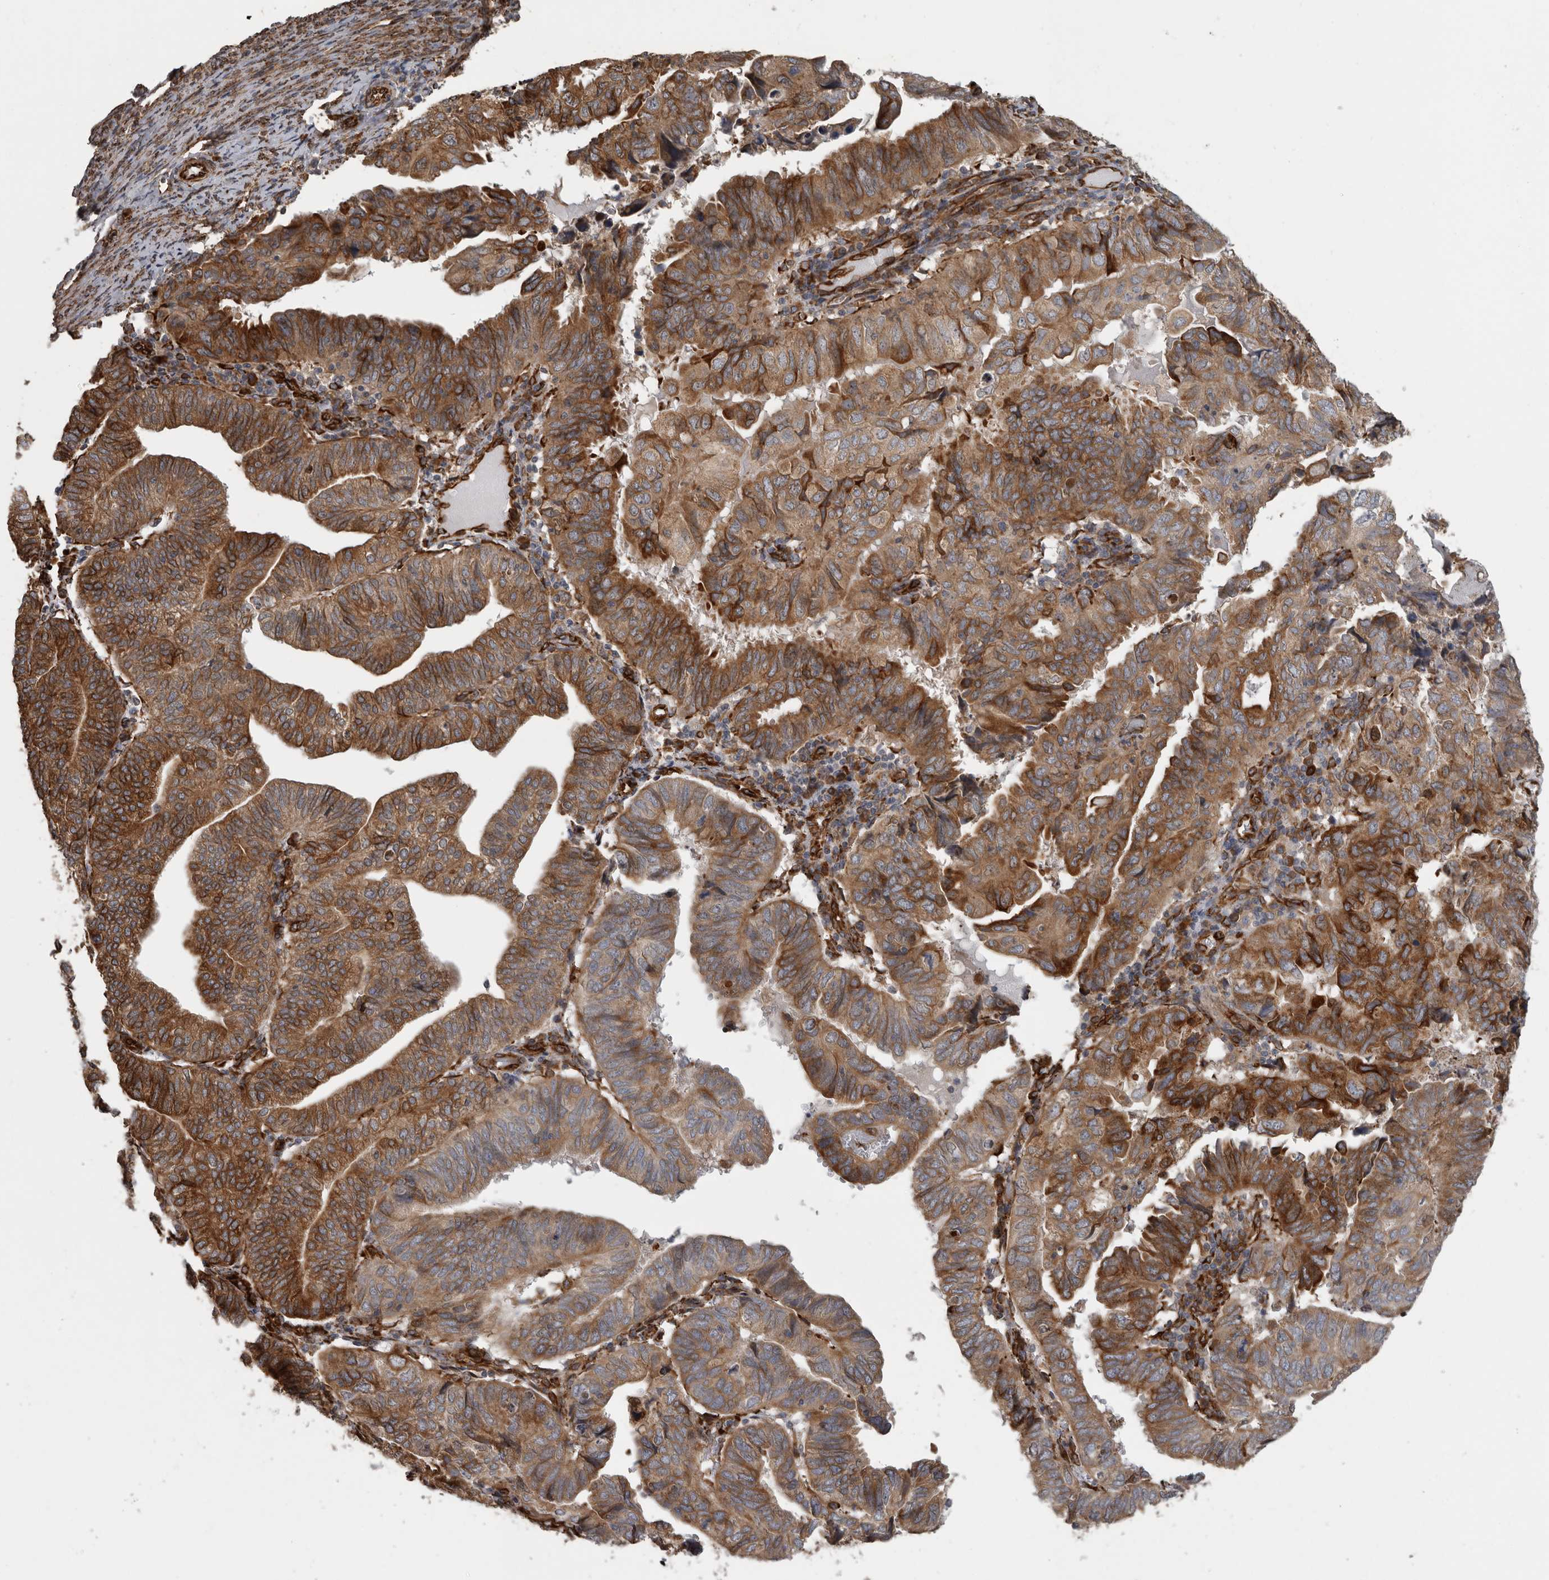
{"staining": {"intensity": "strong", "quantity": ">75%", "location": "cytoplasmic/membranous"}, "tissue": "endometrial cancer", "cell_type": "Tumor cells", "image_type": "cancer", "snomed": [{"axis": "morphology", "description": "Adenocarcinoma, NOS"}, {"axis": "topography", "description": "Uterus"}], "caption": "Immunohistochemical staining of human endometrial adenocarcinoma shows high levels of strong cytoplasmic/membranous staining in approximately >75% of tumor cells.", "gene": "CEP350", "patient": {"sex": "female", "age": 77}}